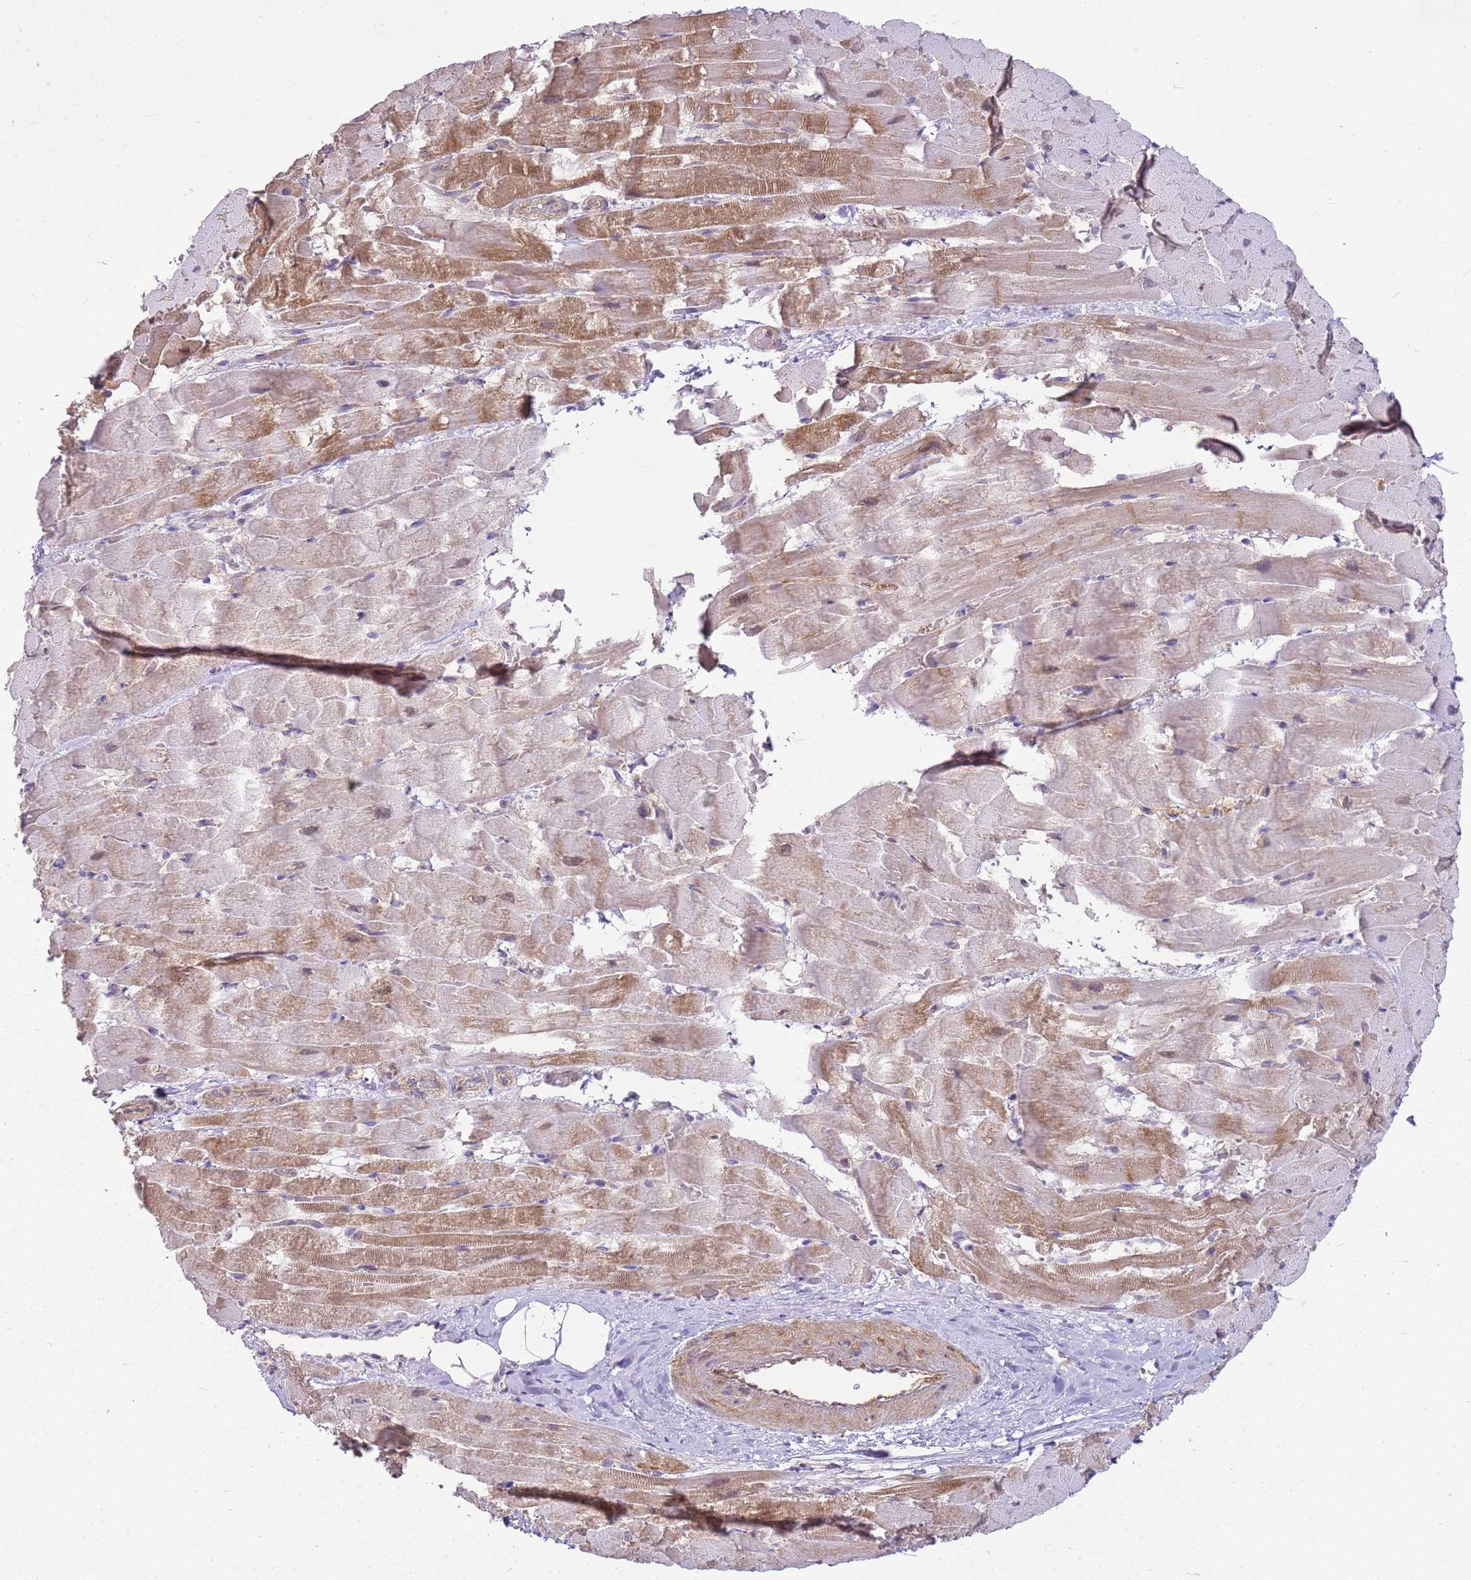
{"staining": {"intensity": "moderate", "quantity": ">75%", "location": "cytoplasmic/membranous"}, "tissue": "heart muscle", "cell_type": "Cardiomyocytes", "image_type": "normal", "snomed": [{"axis": "morphology", "description": "Normal tissue, NOS"}, {"axis": "topography", "description": "Heart"}], "caption": "IHC photomicrograph of benign heart muscle stained for a protein (brown), which demonstrates medium levels of moderate cytoplasmic/membranous staining in about >75% of cardiomyocytes.", "gene": "HSPB1", "patient": {"sex": "male", "age": 37}}